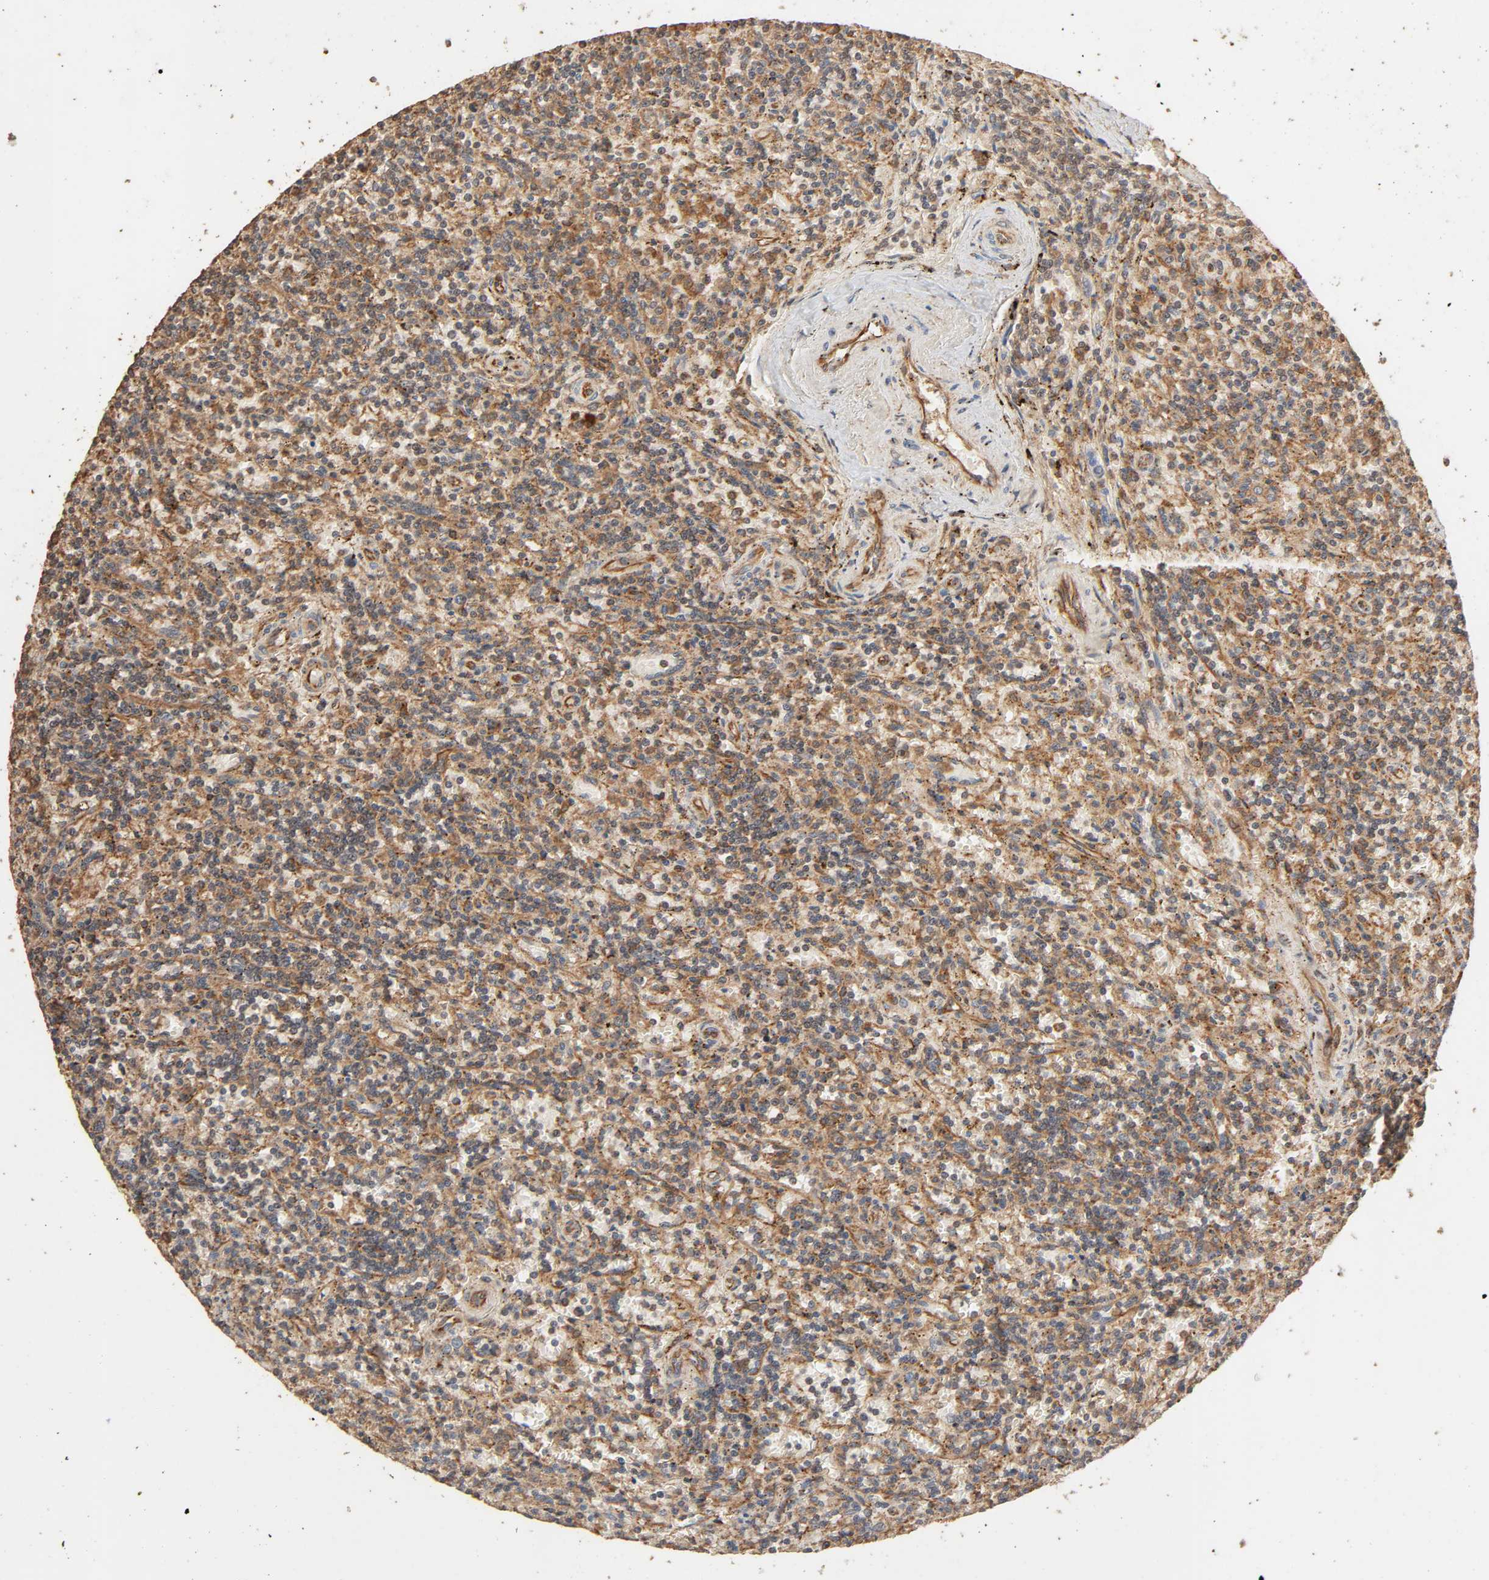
{"staining": {"intensity": "moderate", "quantity": "25%-75%", "location": "cytoplasmic/membranous"}, "tissue": "lymphoma", "cell_type": "Tumor cells", "image_type": "cancer", "snomed": [{"axis": "morphology", "description": "Malignant lymphoma, non-Hodgkin's type, Low grade"}, {"axis": "topography", "description": "Spleen"}], "caption": "Protein expression analysis of human low-grade malignant lymphoma, non-Hodgkin's type reveals moderate cytoplasmic/membranous expression in about 25%-75% of tumor cells.", "gene": "RPS6KA6", "patient": {"sex": "male", "age": 73}}